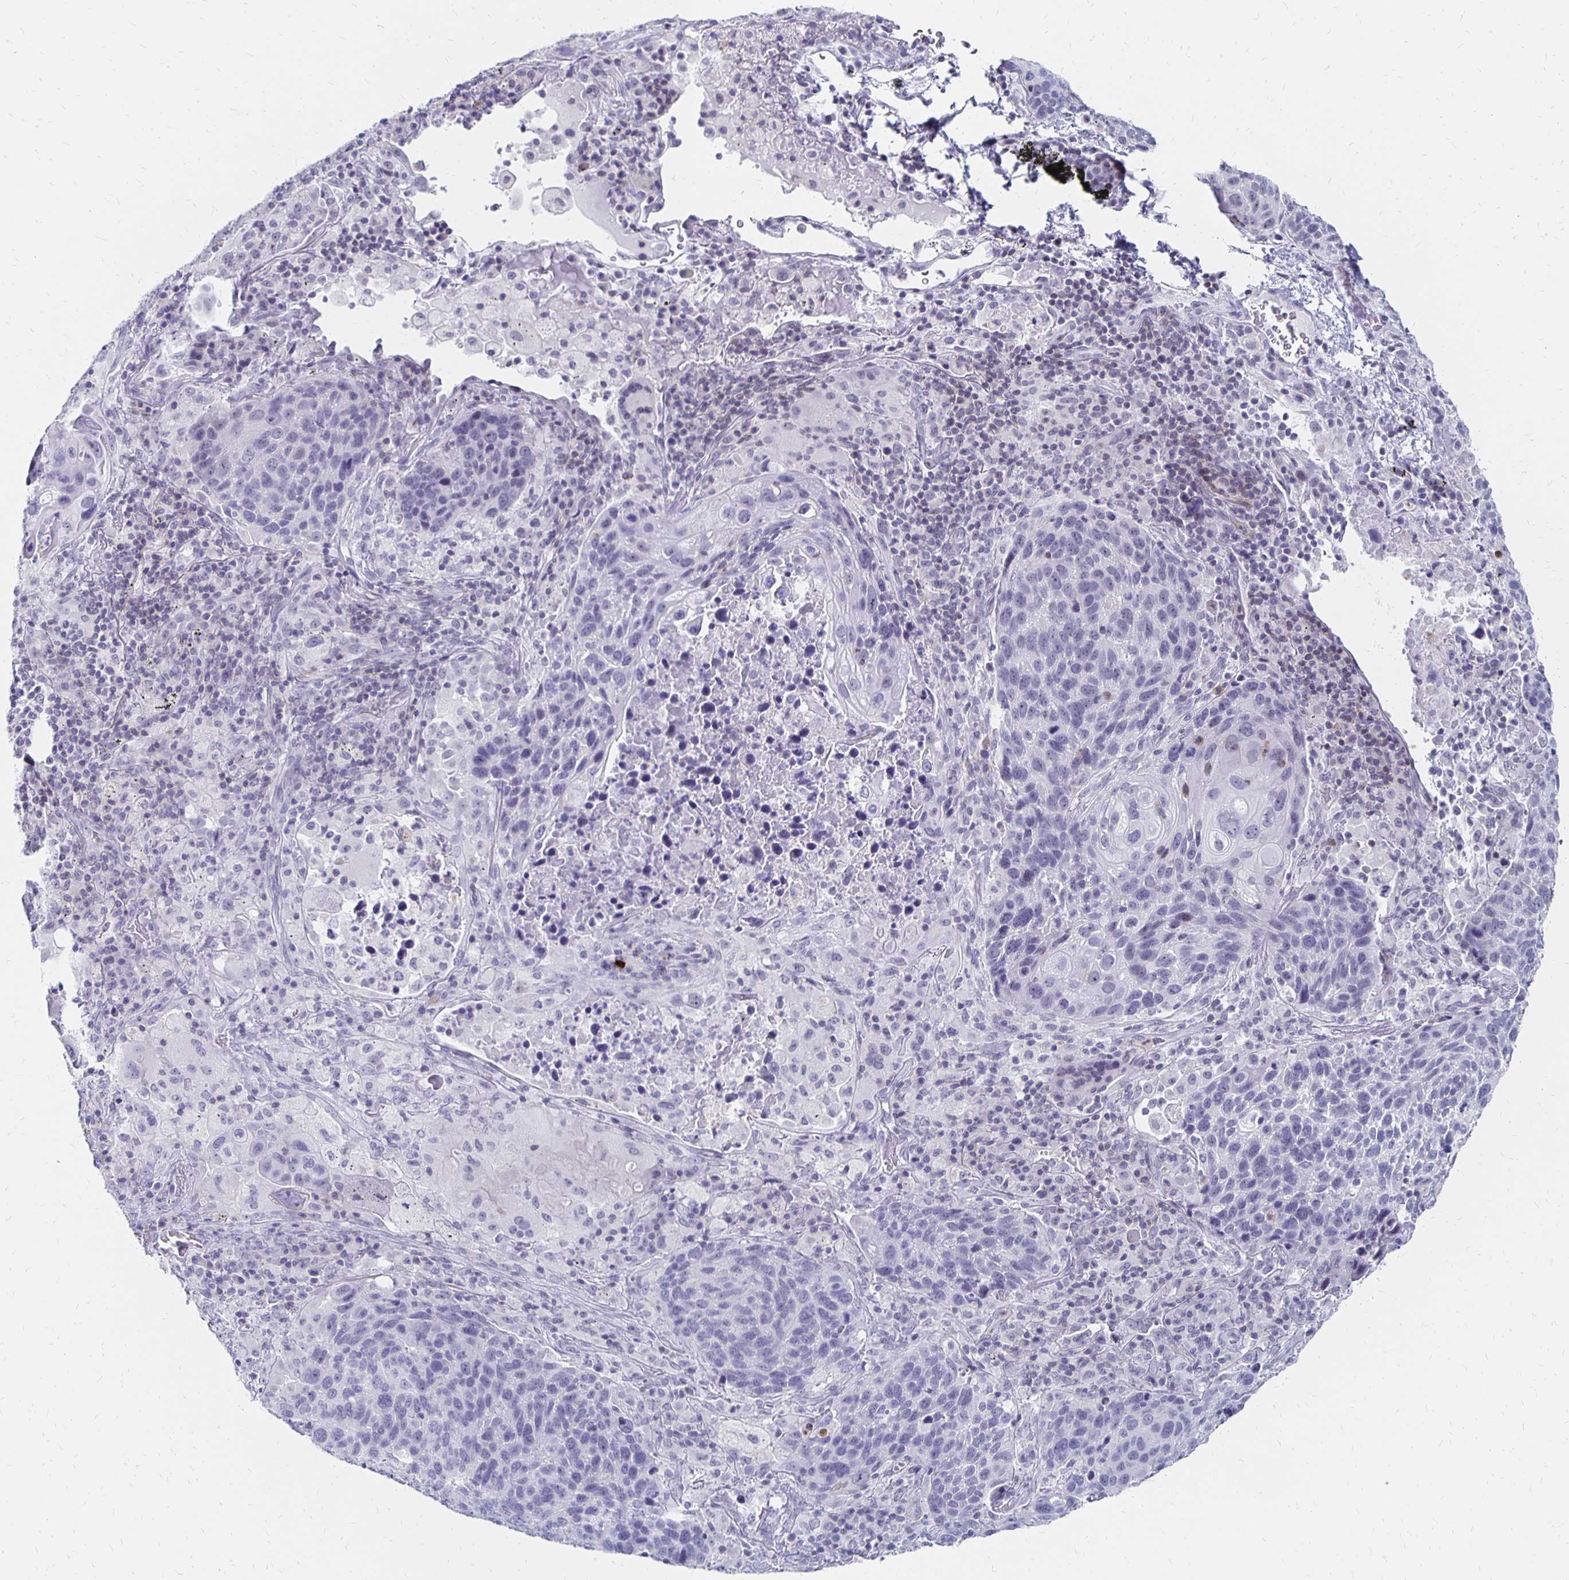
{"staining": {"intensity": "negative", "quantity": "none", "location": "none"}, "tissue": "lung cancer", "cell_type": "Tumor cells", "image_type": "cancer", "snomed": [{"axis": "morphology", "description": "Squamous cell carcinoma, NOS"}, {"axis": "topography", "description": "Lung"}], "caption": "Tumor cells are negative for brown protein staining in squamous cell carcinoma (lung). (DAB (3,3'-diaminobenzidine) IHC visualized using brightfield microscopy, high magnification).", "gene": "SYT2", "patient": {"sex": "male", "age": 68}}